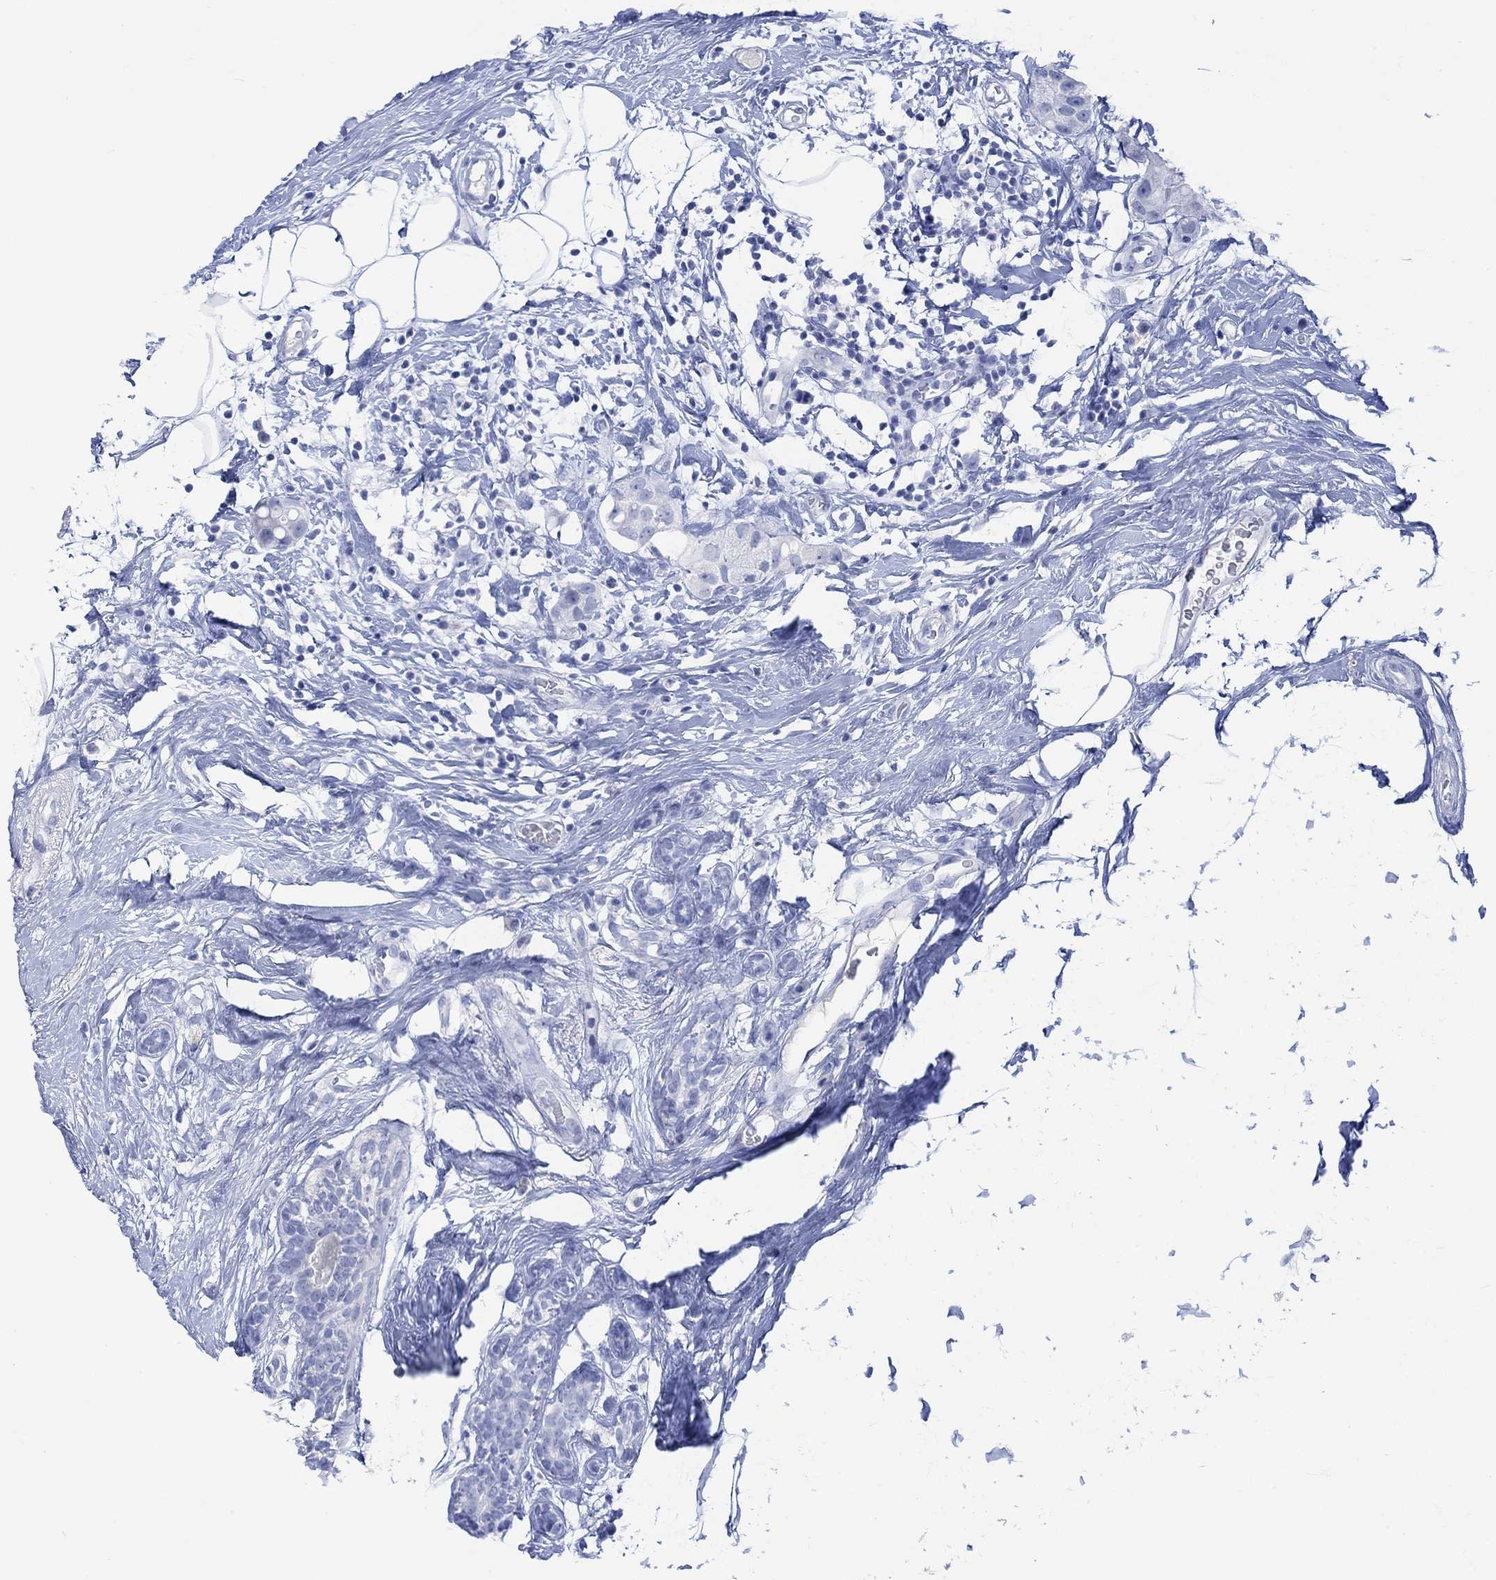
{"staining": {"intensity": "negative", "quantity": "none", "location": "none"}, "tissue": "breast cancer", "cell_type": "Tumor cells", "image_type": "cancer", "snomed": [{"axis": "morphology", "description": "Duct carcinoma"}, {"axis": "topography", "description": "Breast"}], "caption": "Immunohistochemistry image of human breast cancer (invasive ductal carcinoma) stained for a protein (brown), which exhibits no positivity in tumor cells.", "gene": "CALCA", "patient": {"sex": "female", "age": 45}}